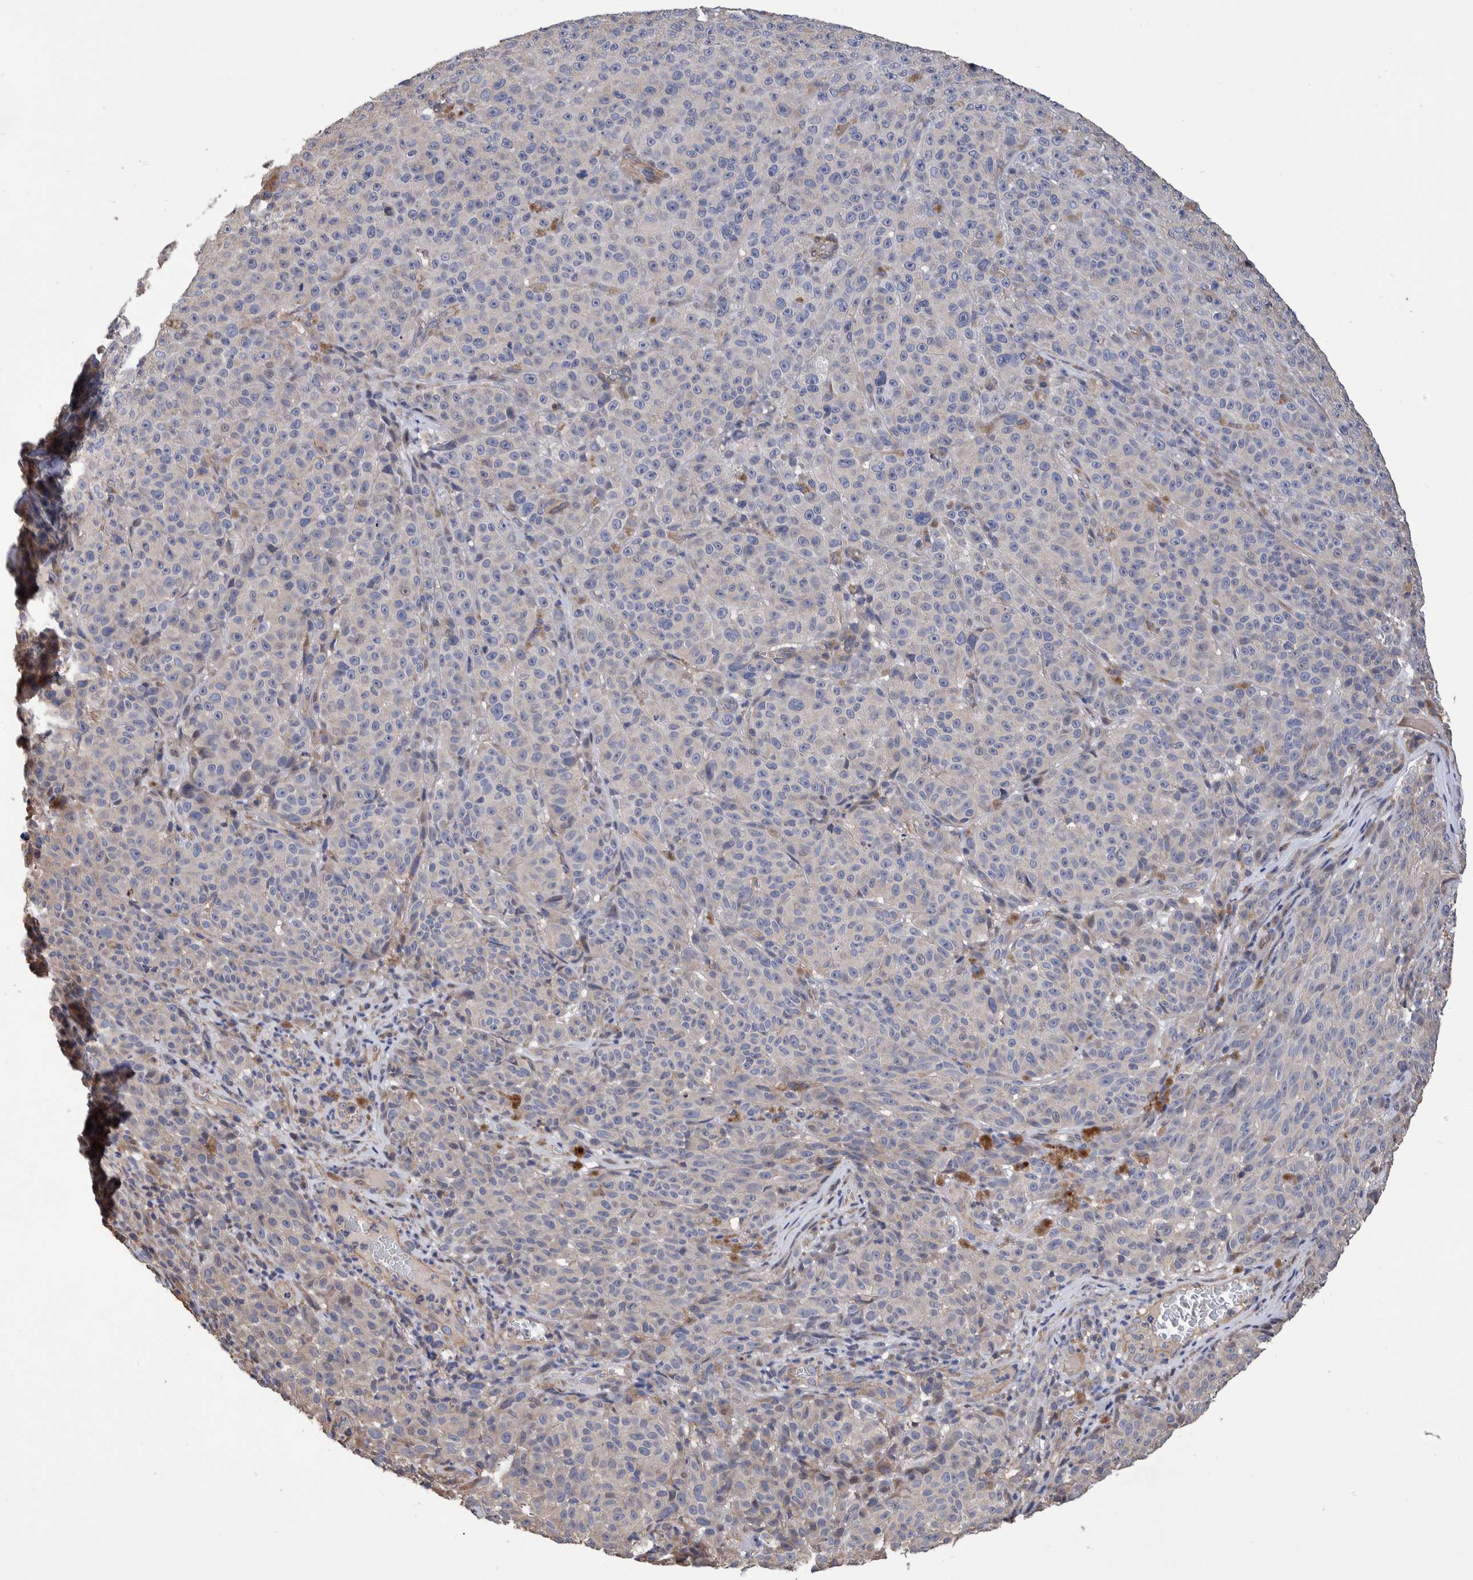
{"staining": {"intensity": "negative", "quantity": "none", "location": "none"}, "tissue": "melanoma", "cell_type": "Tumor cells", "image_type": "cancer", "snomed": [{"axis": "morphology", "description": "Malignant melanoma, NOS"}, {"axis": "topography", "description": "Skin"}], "caption": "Tumor cells are negative for brown protein staining in melanoma.", "gene": "SLC45A4", "patient": {"sex": "female", "age": 82}}